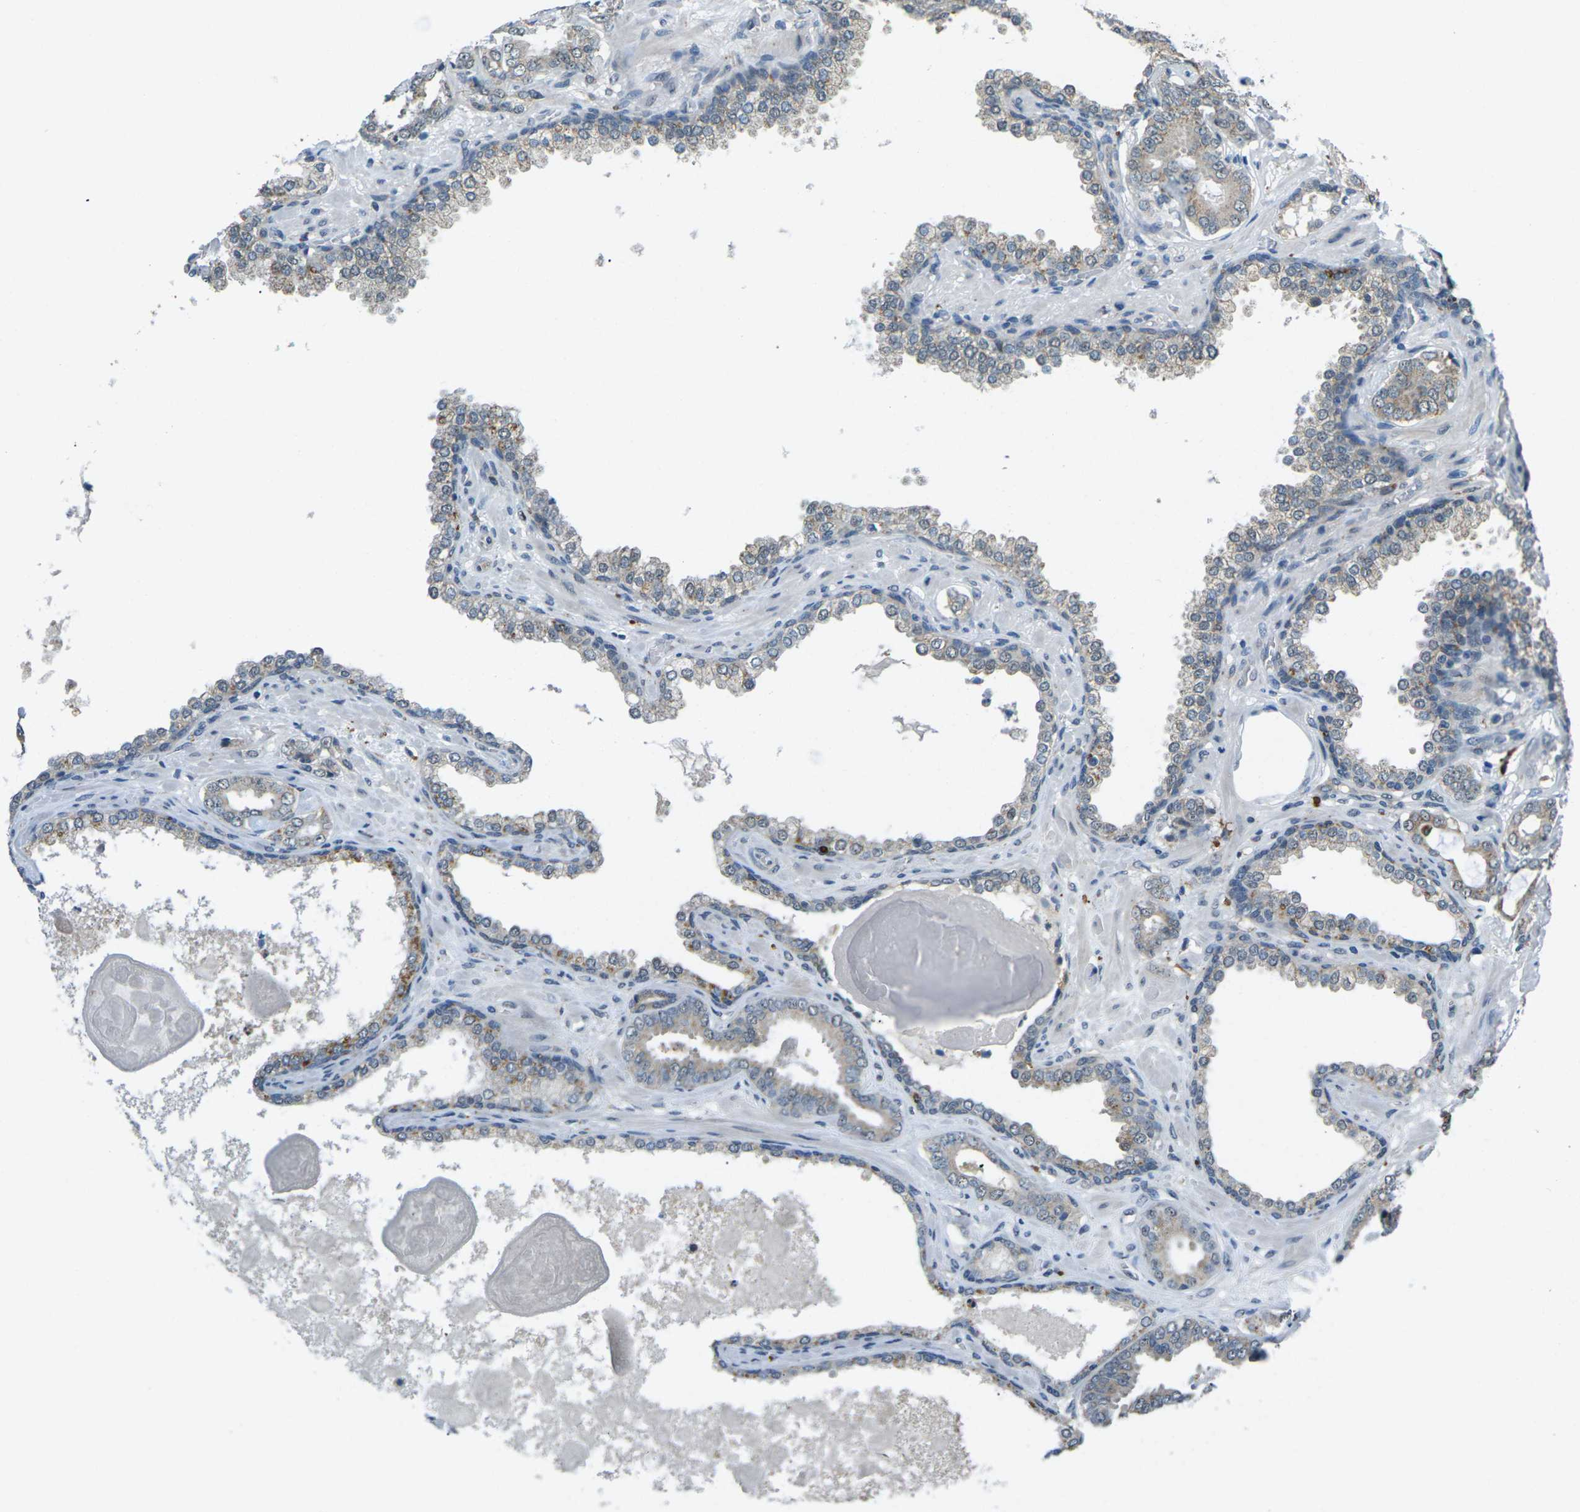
{"staining": {"intensity": "weak", "quantity": ">75%", "location": "cytoplasmic/membranous"}, "tissue": "prostate cancer", "cell_type": "Tumor cells", "image_type": "cancer", "snomed": [{"axis": "morphology", "description": "Adenocarcinoma, Low grade"}, {"axis": "topography", "description": "Prostate"}], "caption": "High-magnification brightfield microscopy of prostate cancer stained with DAB (3,3'-diaminobenzidine) (brown) and counterstained with hematoxylin (blue). tumor cells exhibit weak cytoplasmic/membranous staining is appreciated in approximately>75% of cells.", "gene": "SLC31A2", "patient": {"sex": "male", "age": 53}}